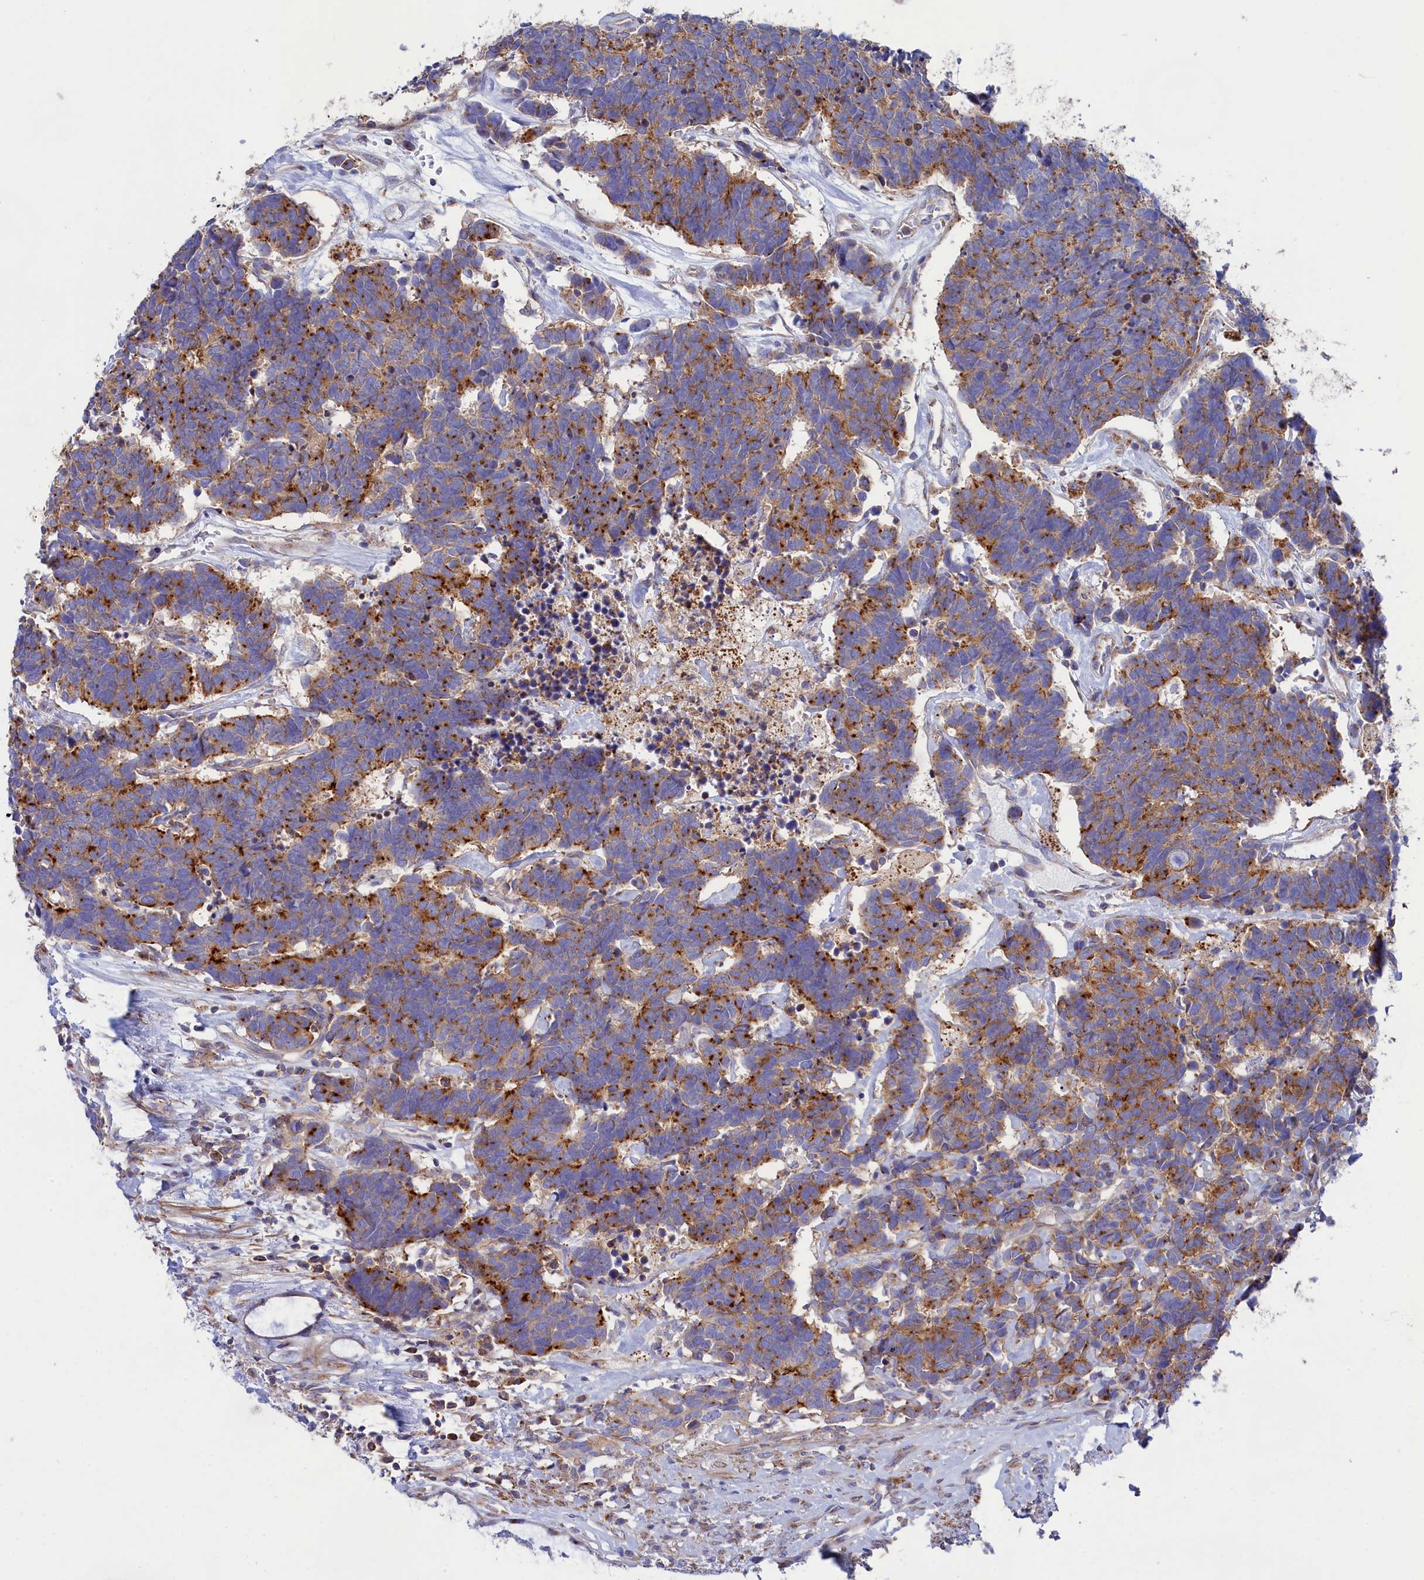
{"staining": {"intensity": "strong", "quantity": ">75%", "location": "cytoplasmic/membranous"}, "tissue": "carcinoid", "cell_type": "Tumor cells", "image_type": "cancer", "snomed": [{"axis": "morphology", "description": "Carcinoma, NOS"}, {"axis": "morphology", "description": "Carcinoid, malignant, NOS"}, {"axis": "topography", "description": "Urinary bladder"}], "caption": "Immunohistochemical staining of human carcinoid demonstrates strong cytoplasmic/membranous protein staining in about >75% of tumor cells.", "gene": "SCAMP4", "patient": {"sex": "male", "age": 57}}